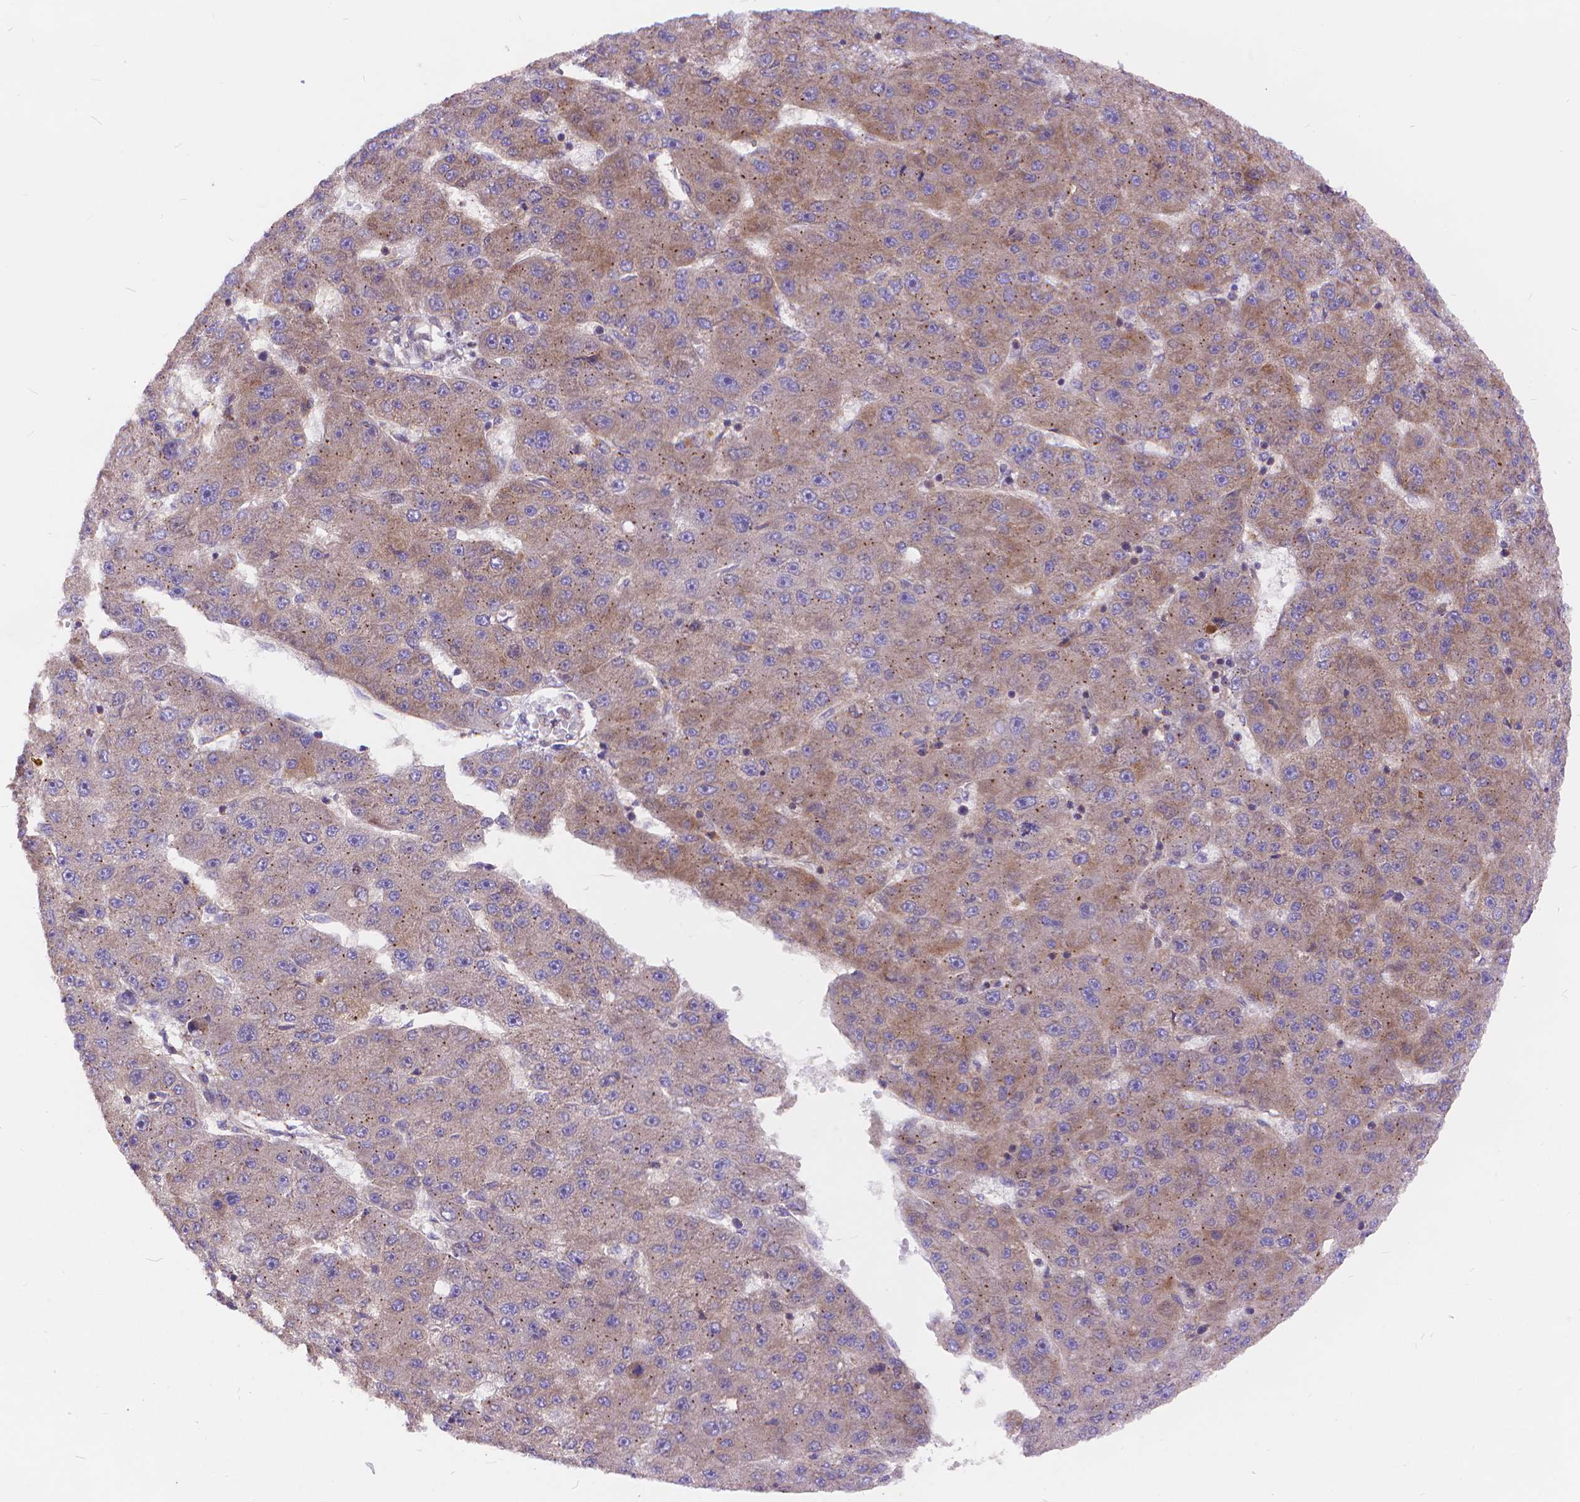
{"staining": {"intensity": "weak", "quantity": ">75%", "location": "cytoplasmic/membranous"}, "tissue": "liver cancer", "cell_type": "Tumor cells", "image_type": "cancer", "snomed": [{"axis": "morphology", "description": "Carcinoma, Hepatocellular, NOS"}, {"axis": "topography", "description": "Liver"}], "caption": "DAB (3,3'-diaminobenzidine) immunohistochemical staining of liver cancer reveals weak cytoplasmic/membranous protein expression in approximately >75% of tumor cells. (DAB = brown stain, brightfield microscopy at high magnification).", "gene": "ARAP1", "patient": {"sex": "male", "age": 67}}